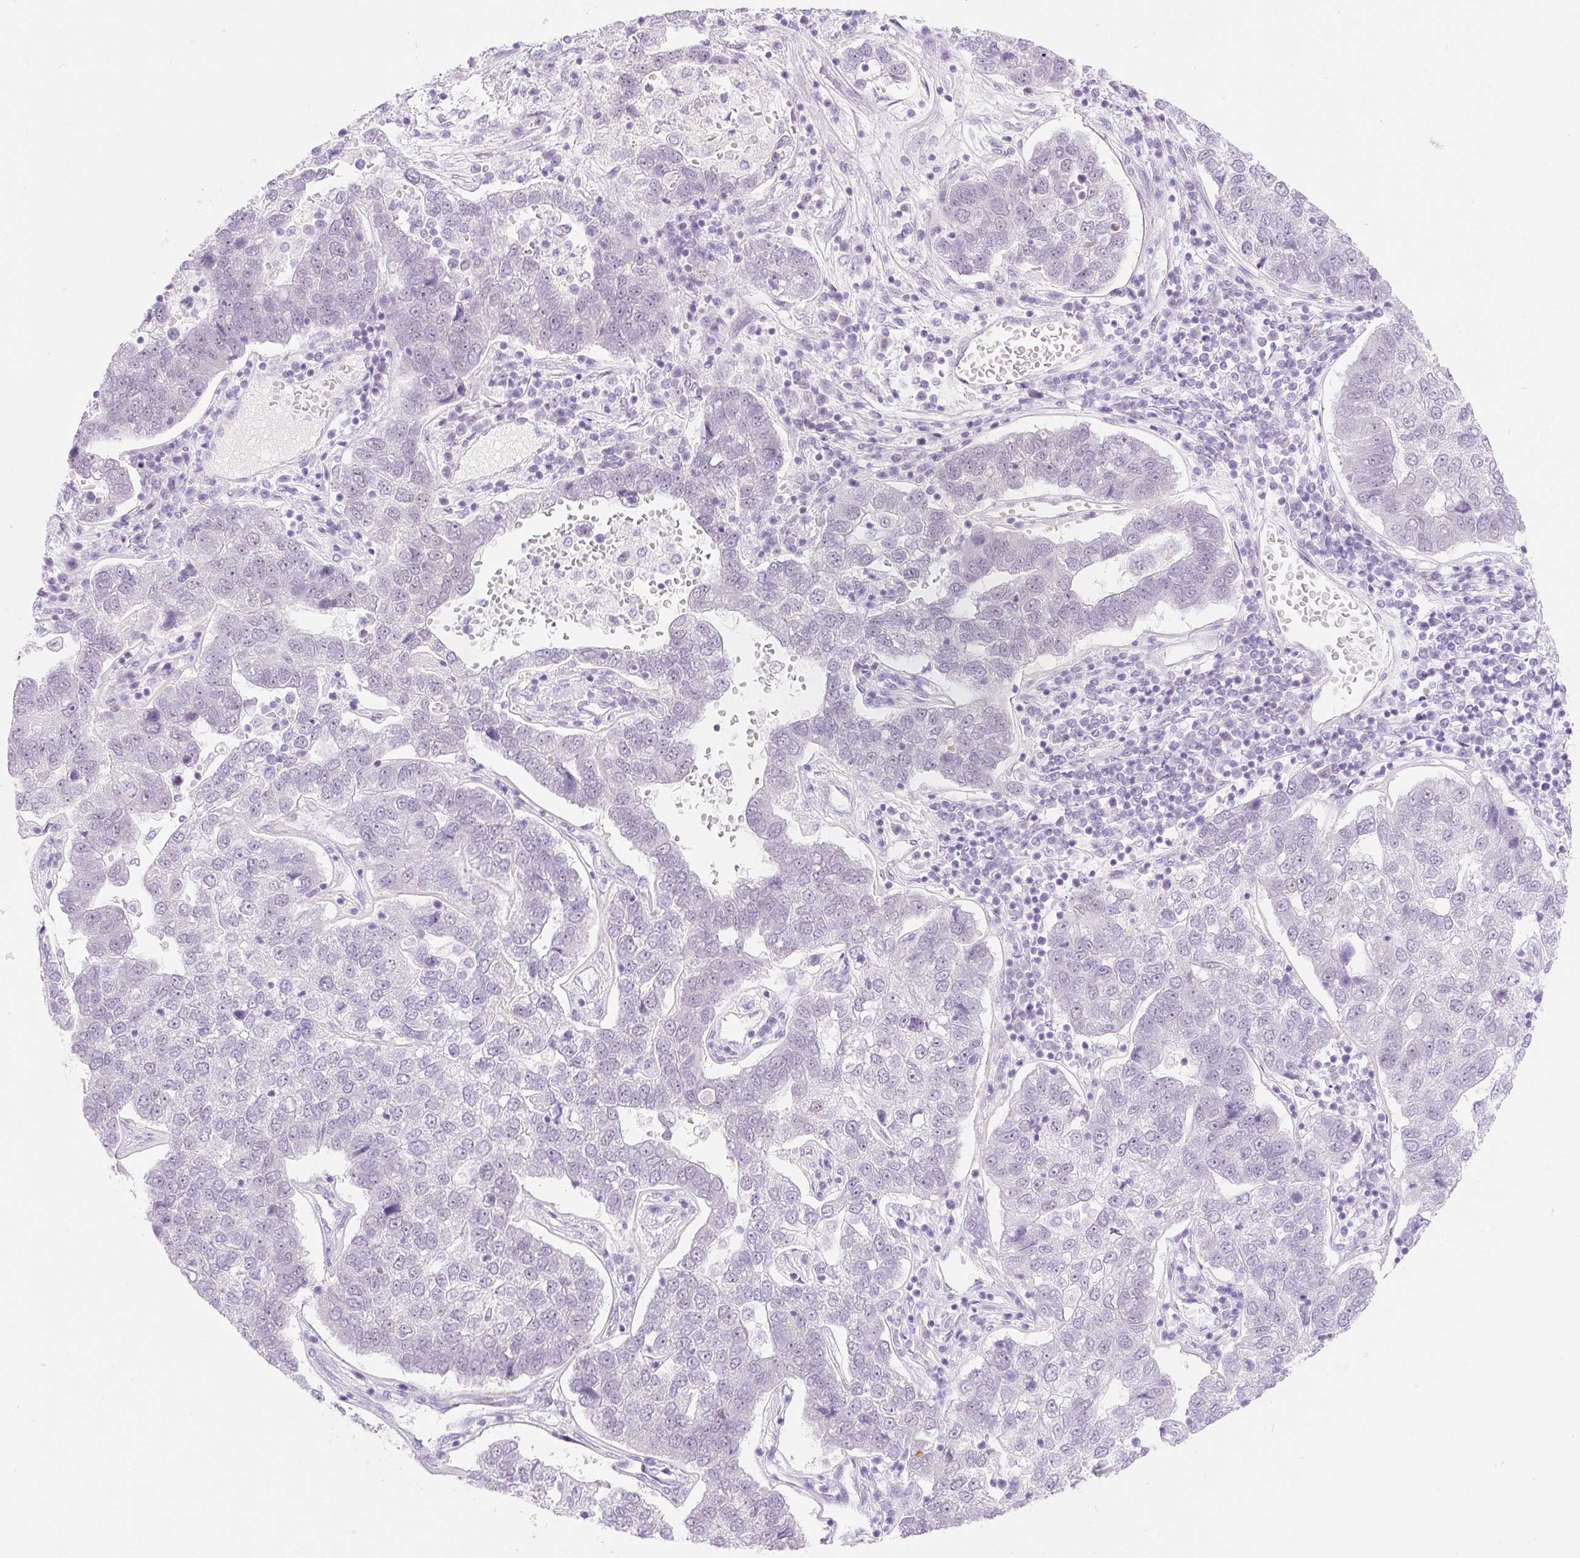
{"staining": {"intensity": "negative", "quantity": "none", "location": "none"}, "tissue": "pancreatic cancer", "cell_type": "Tumor cells", "image_type": "cancer", "snomed": [{"axis": "morphology", "description": "Adenocarcinoma, NOS"}, {"axis": "topography", "description": "Pancreas"}], "caption": "This is an immunohistochemistry (IHC) photomicrograph of adenocarcinoma (pancreatic). There is no positivity in tumor cells.", "gene": "H2BW1", "patient": {"sex": "female", "age": 61}}